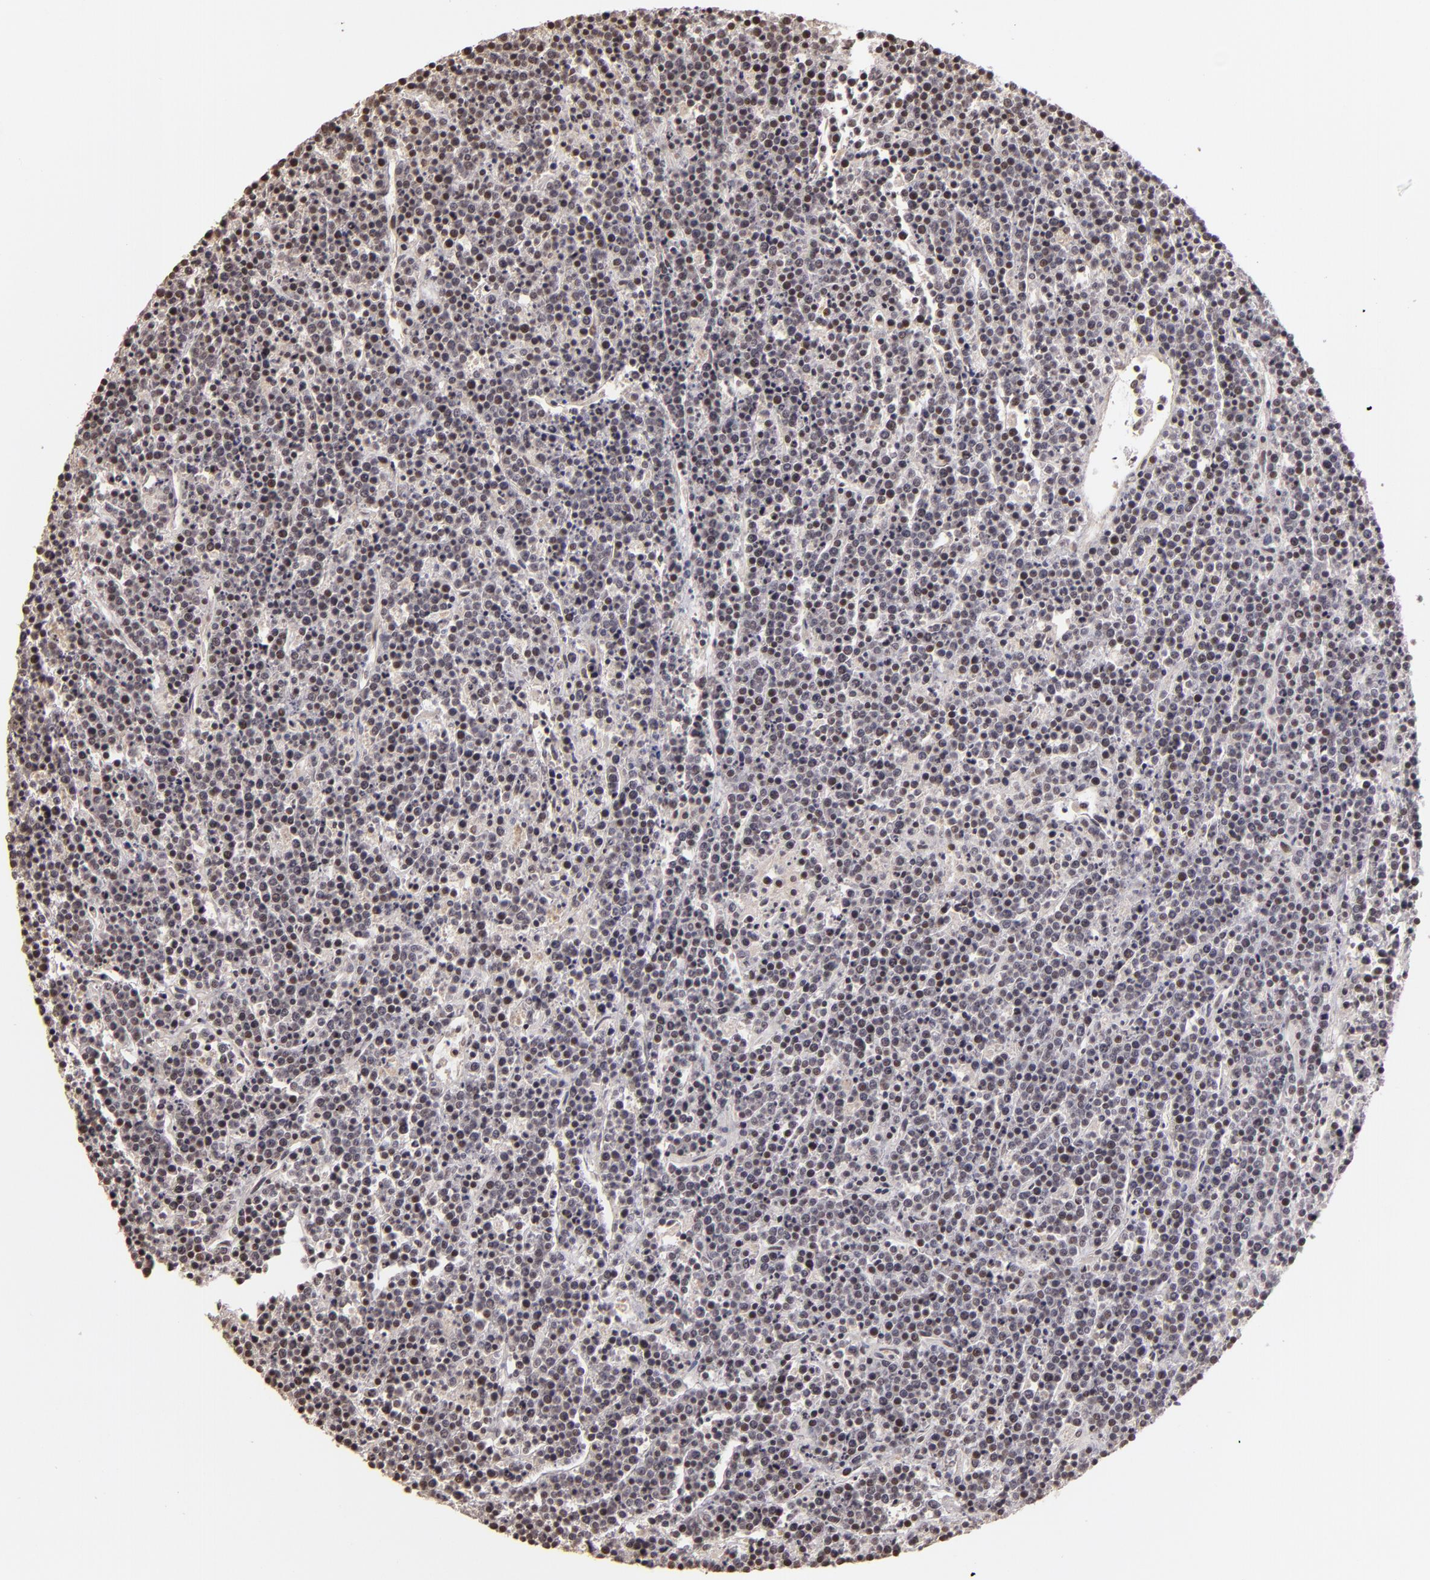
{"staining": {"intensity": "weak", "quantity": "<25%", "location": "nuclear"}, "tissue": "lymphoma", "cell_type": "Tumor cells", "image_type": "cancer", "snomed": [{"axis": "morphology", "description": "Malignant lymphoma, non-Hodgkin's type, High grade"}, {"axis": "topography", "description": "Ovary"}], "caption": "Malignant lymphoma, non-Hodgkin's type (high-grade) was stained to show a protein in brown. There is no significant expression in tumor cells.", "gene": "RARB", "patient": {"sex": "female", "age": 56}}